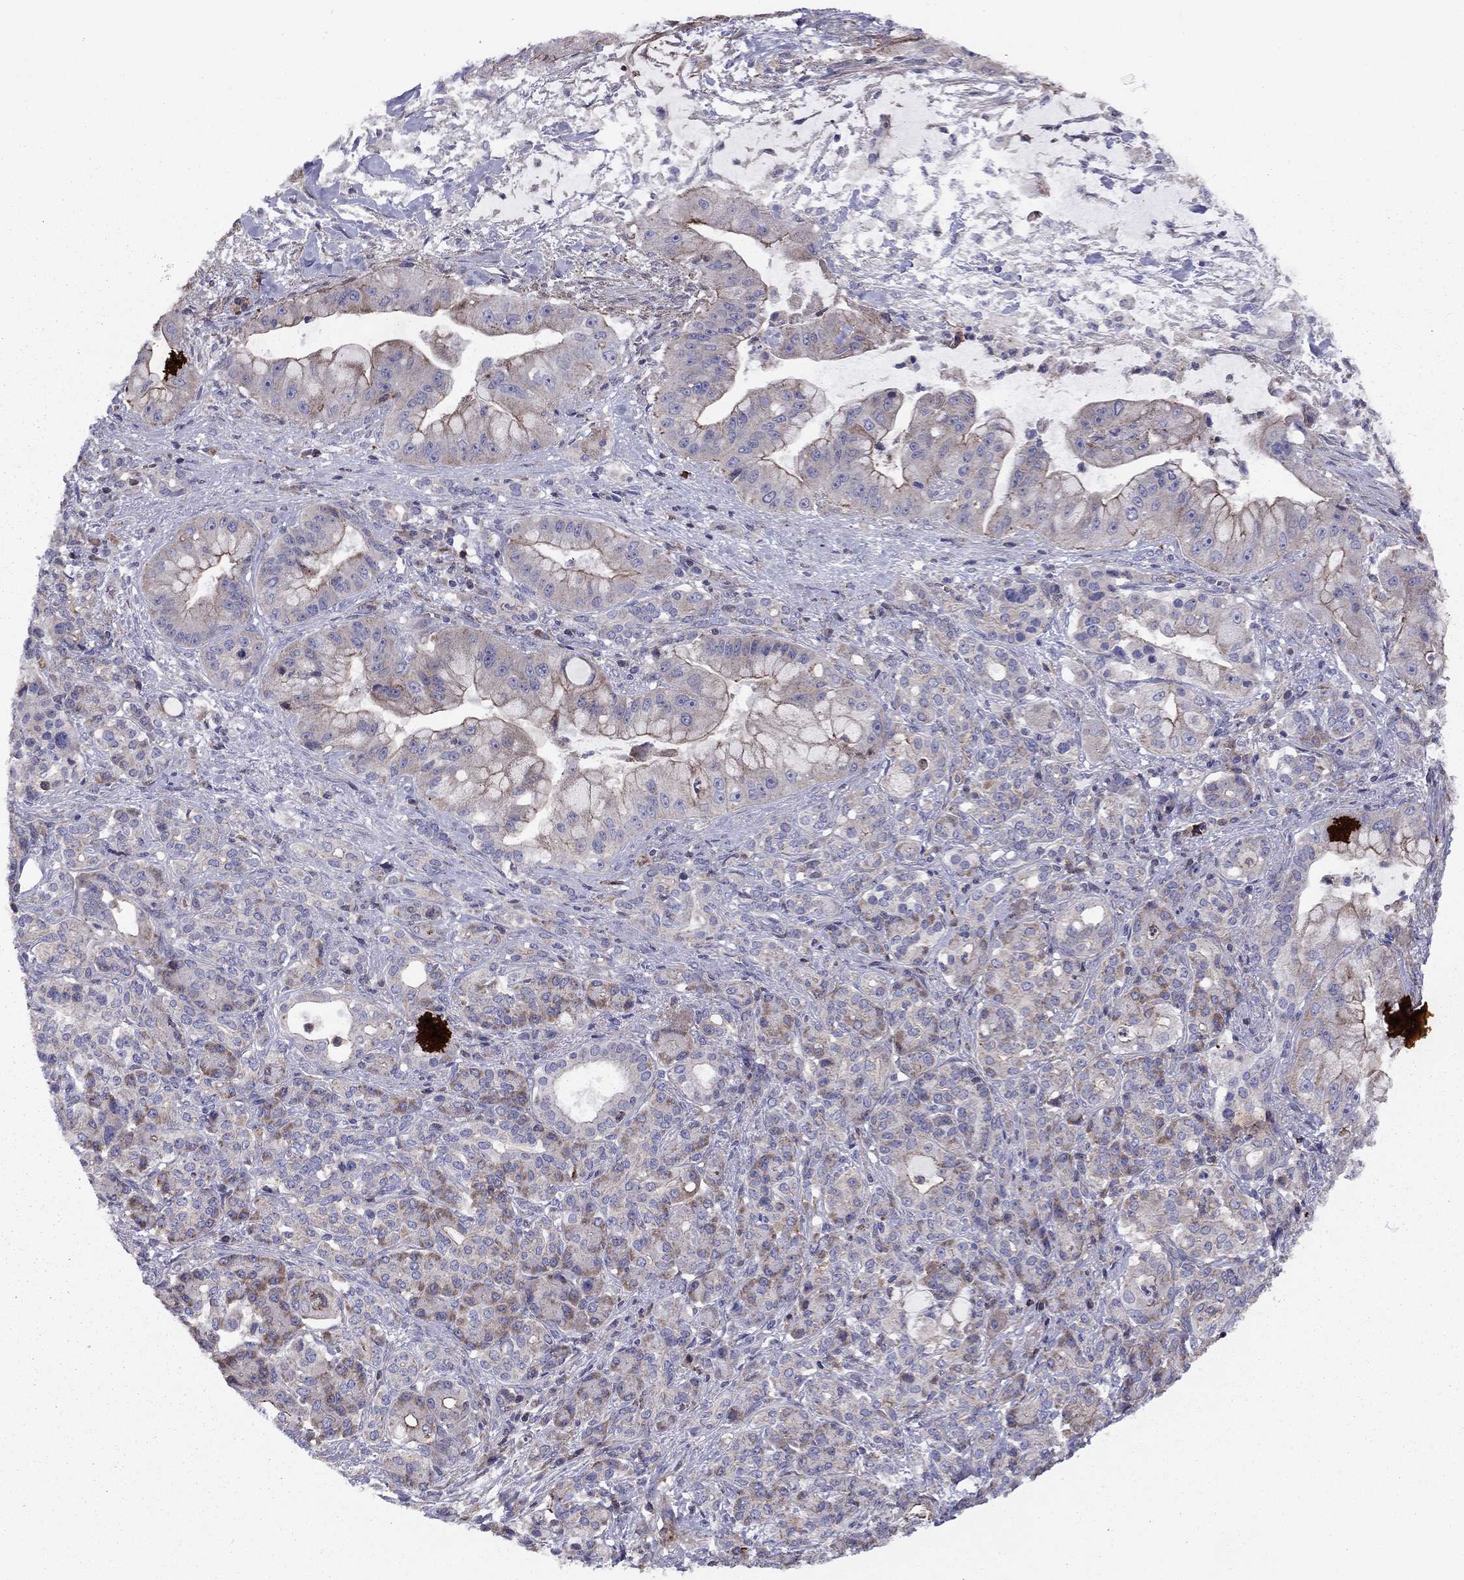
{"staining": {"intensity": "moderate", "quantity": "<25%", "location": "cytoplasmic/membranous"}, "tissue": "pancreatic cancer", "cell_type": "Tumor cells", "image_type": "cancer", "snomed": [{"axis": "morphology", "description": "Normal tissue, NOS"}, {"axis": "morphology", "description": "Inflammation, NOS"}, {"axis": "morphology", "description": "Adenocarcinoma, NOS"}, {"axis": "topography", "description": "Pancreas"}], "caption": "Immunohistochemical staining of human adenocarcinoma (pancreatic) displays low levels of moderate cytoplasmic/membranous expression in about <25% of tumor cells.", "gene": "ALG6", "patient": {"sex": "male", "age": 57}}